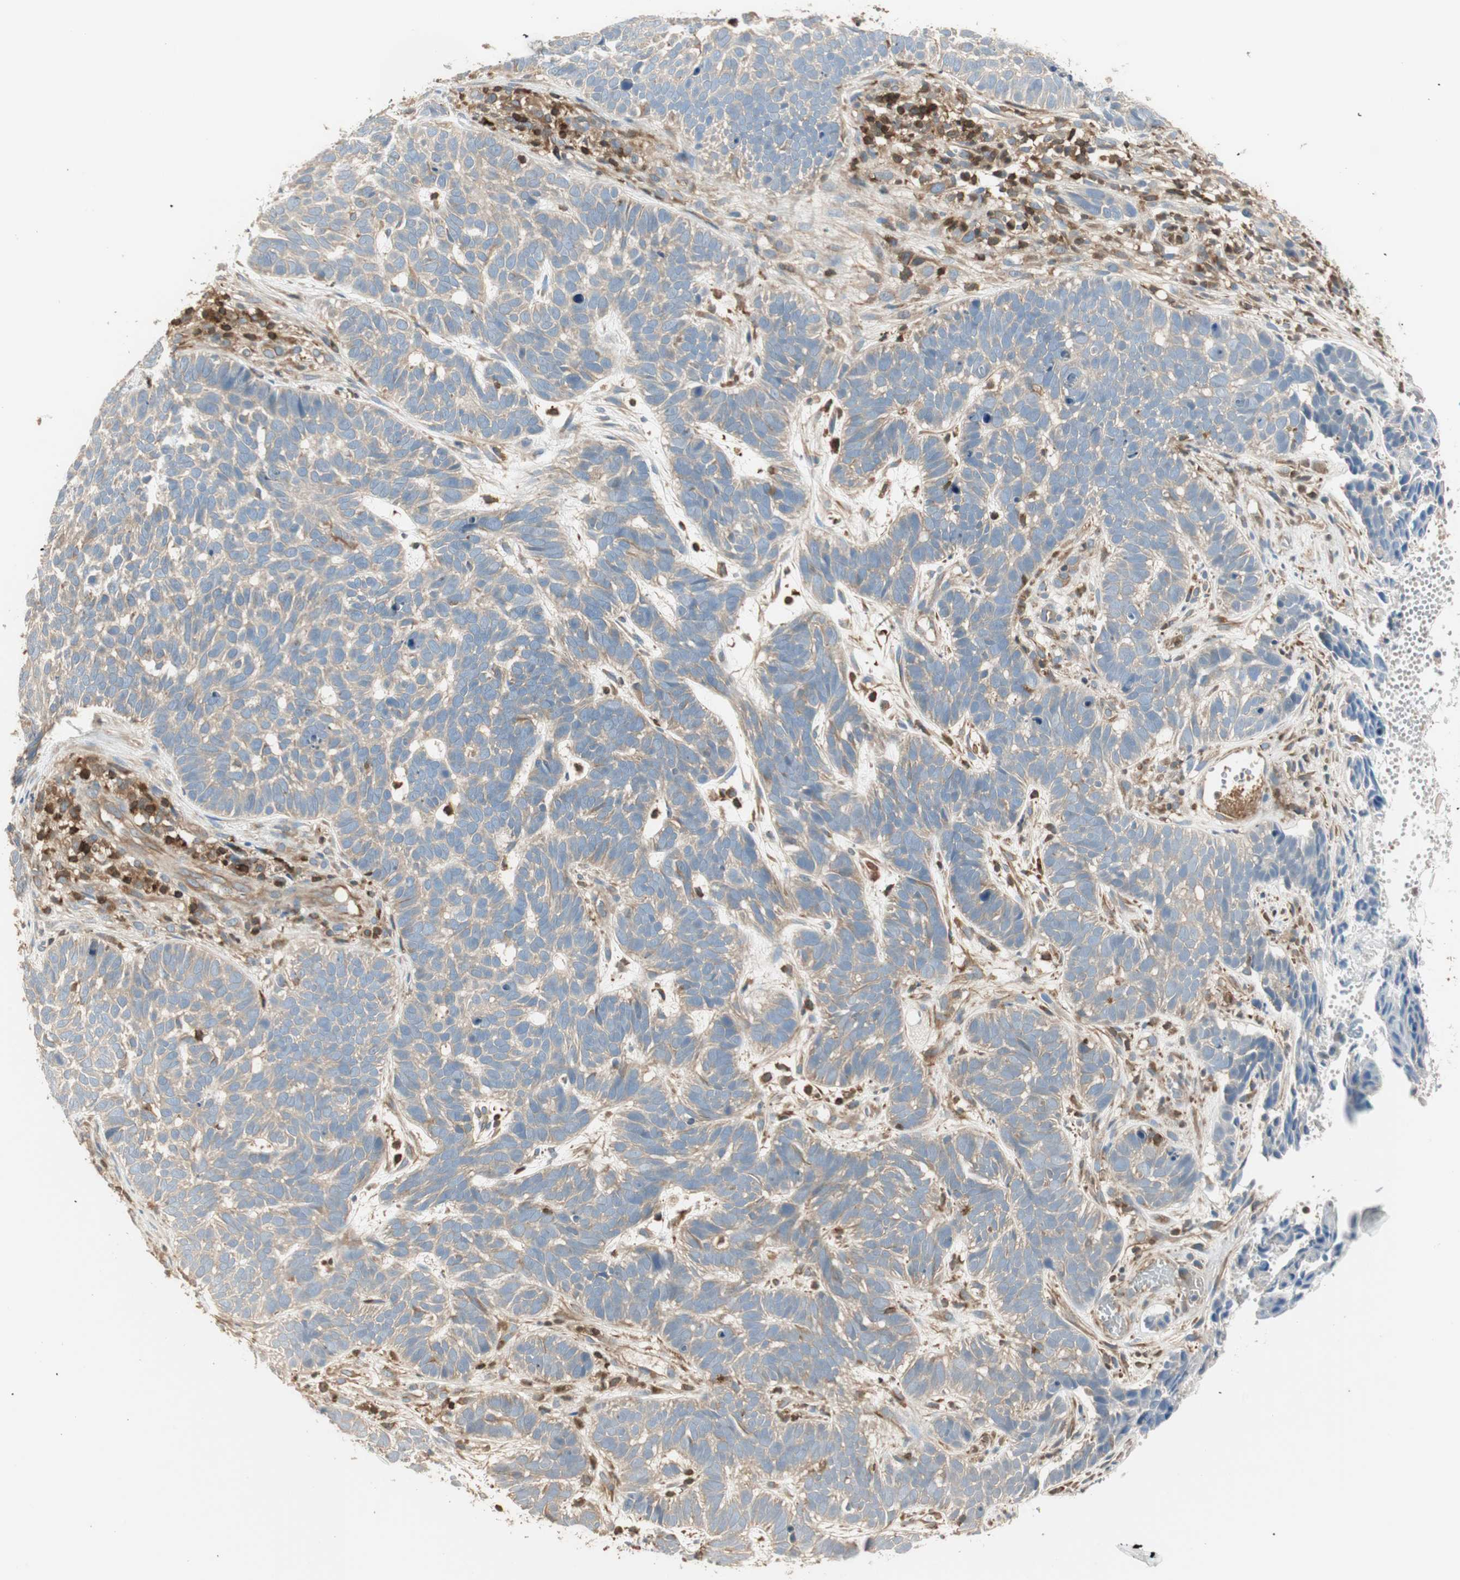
{"staining": {"intensity": "negative", "quantity": "none", "location": "none"}, "tissue": "skin cancer", "cell_type": "Tumor cells", "image_type": "cancer", "snomed": [{"axis": "morphology", "description": "Basal cell carcinoma"}, {"axis": "topography", "description": "Skin"}], "caption": "This image is of basal cell carcinoma (skin) stained with IHC to label a protein in brown with the nuclei are counter-stained blue. There is no positivity in tumor cells.", "gene": "CRLF3", "patient": {"sex": "male", "age": 87}}